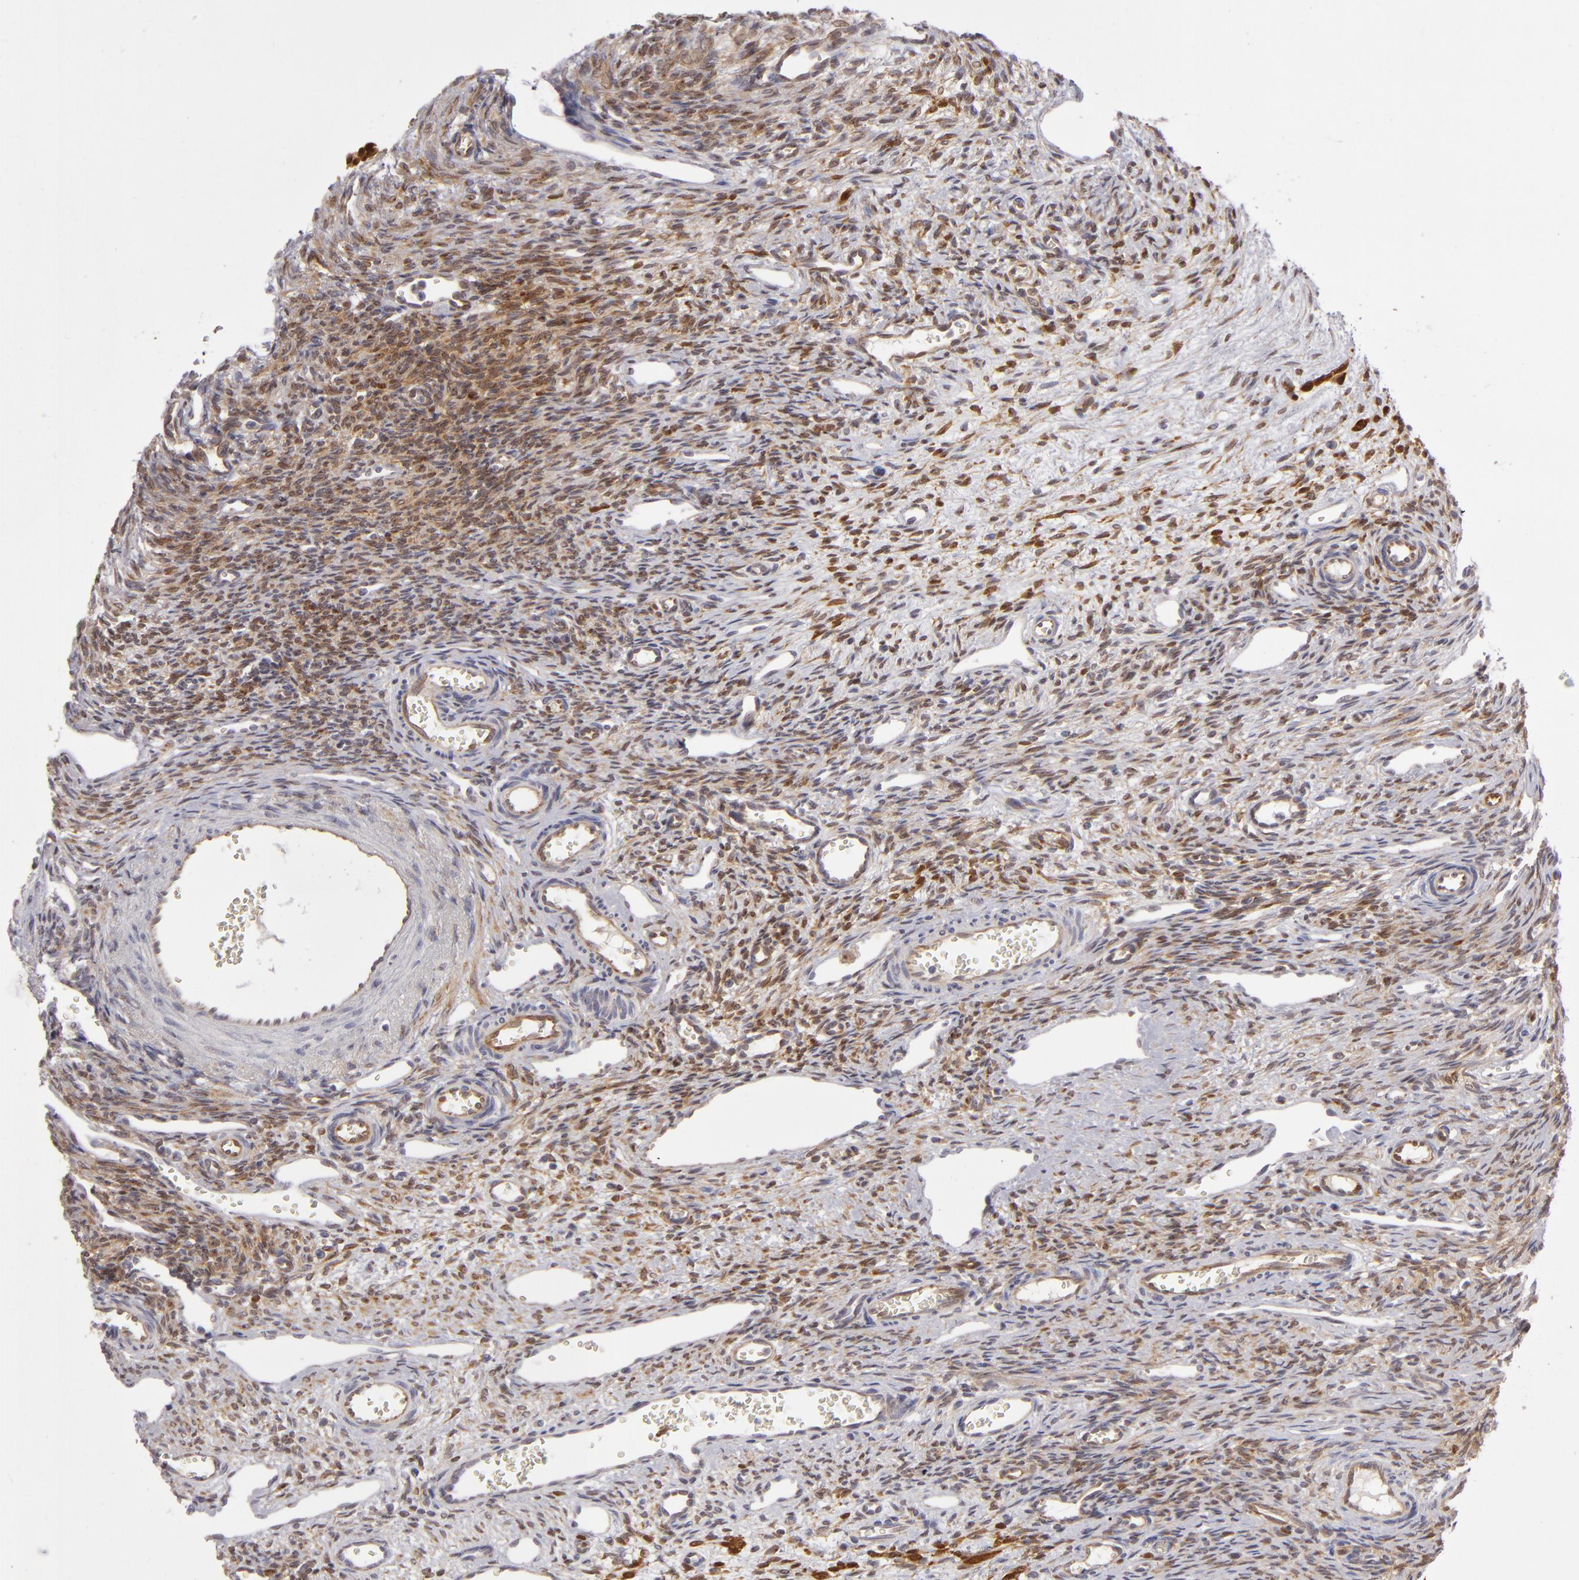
{"staining": {"intensity": "strong", "quantity": ">75%", "location": "cytoplasmic/membranous"}, "tissue": "ovary", "cell_type": "Follicle cells", "image_type": "normal", "snomed": [{"axis": "morphology", "description": "Normal tissue, NOS"}, {"axis": "topography", "description": "Ovary"}], "caption": "Human ovary stained for a protein (brown) demonstrates strong cytoplasmic/membranous positive staining in about >75% of follicle cells.", "gene": "SH2D4A", "patient": {"sex": "female", "age": 33}}